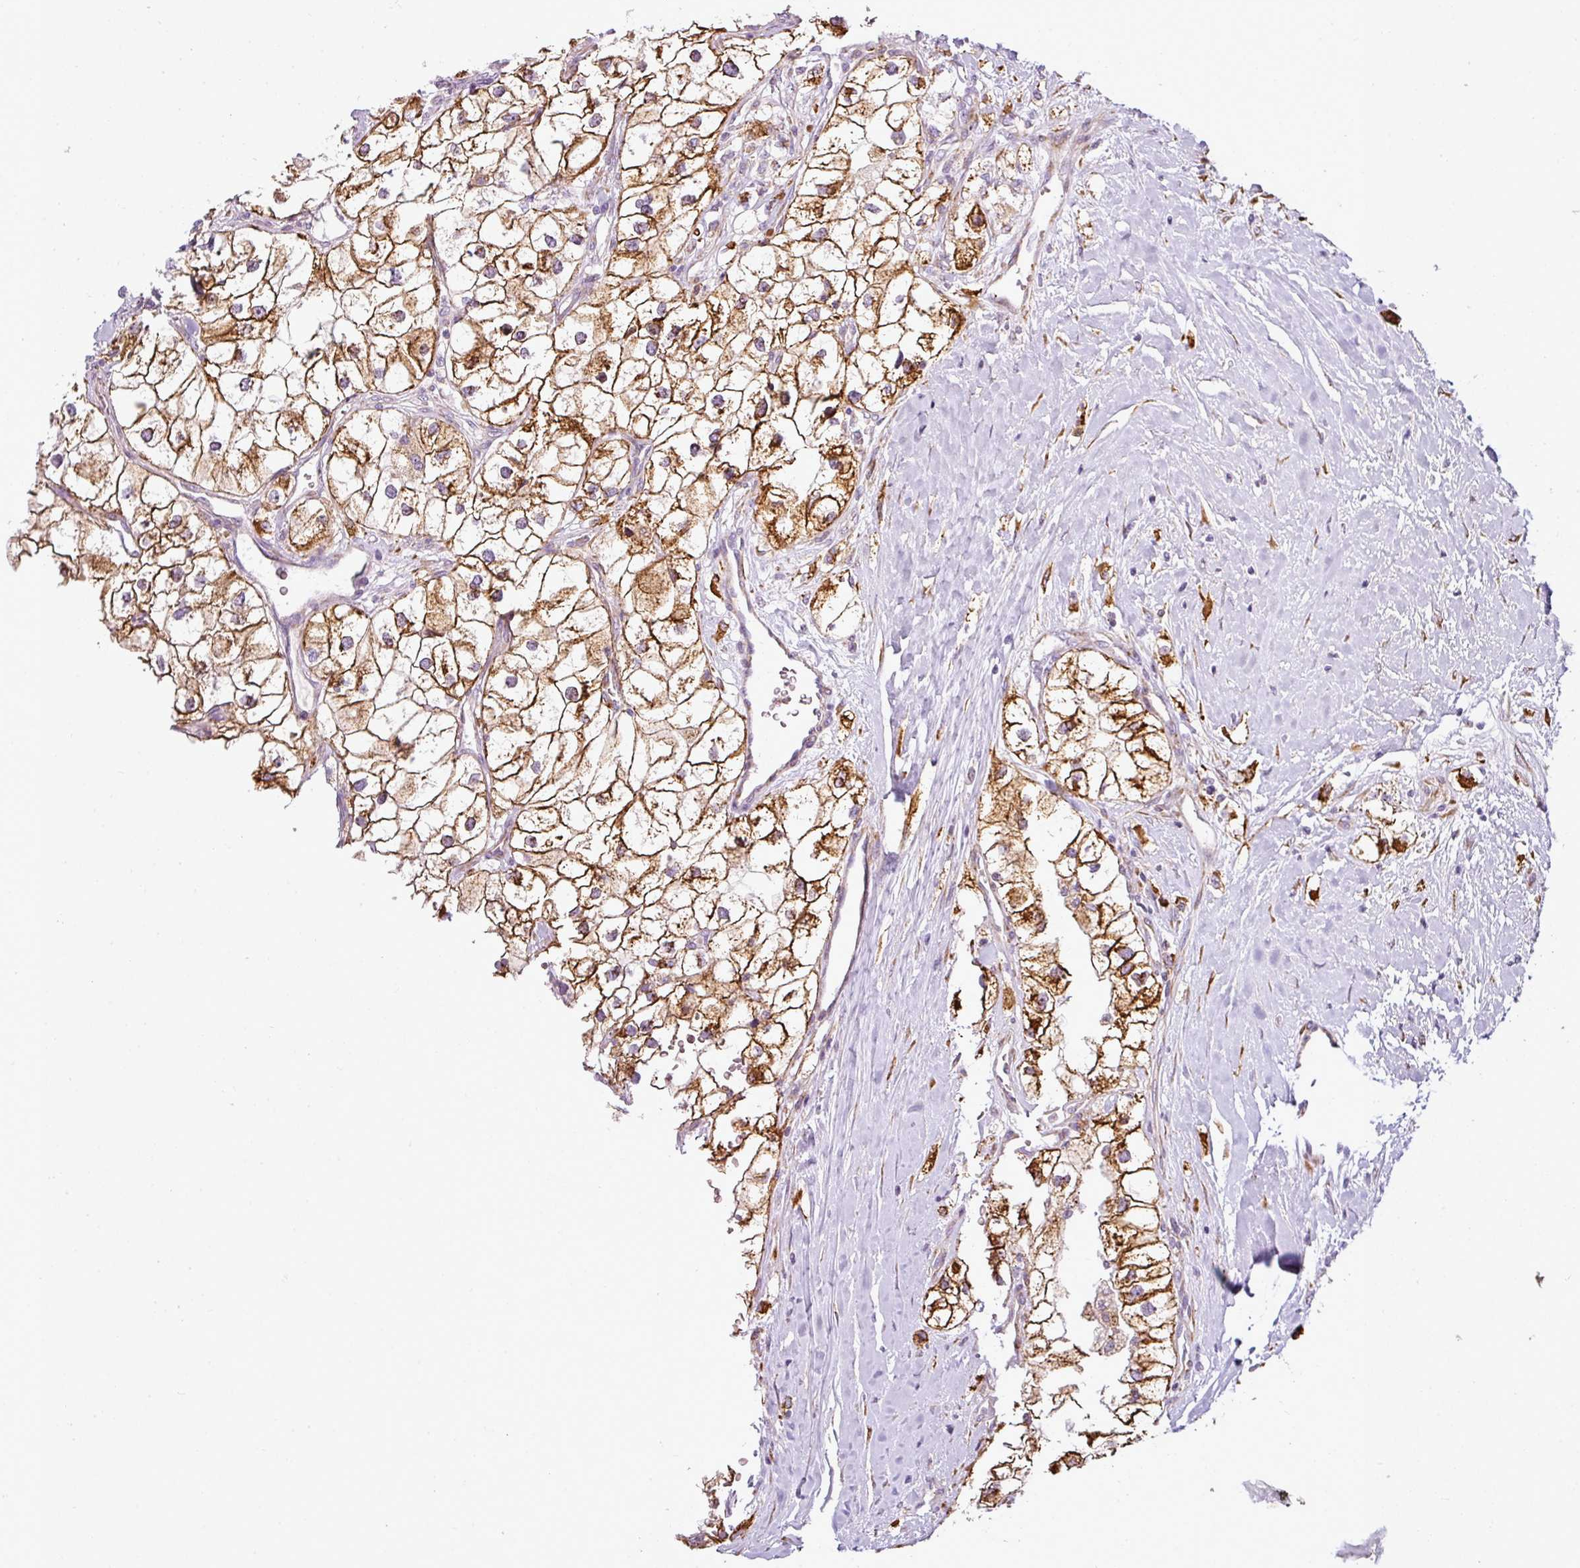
{"staining": {"intensity": "strong", "quantity": ">75%", "location": "cytoplasmic/membranous"}, "tissue": "renal cancer", "cell_type": "Tumor cells", "image_type": "cancer", "snomed": [{"axis": "morphology", "description": "Adenocarcinoma, NOS"}, {"axis": "topography", "description": "Kidney"}], "caption": "Immunohistochemistry (DAB (3,3'-diaminobenzidine)) staining of renal adenocarcinoma reveals strong cytoplasmic/membranous protein staining in about >75% of tumor cells.", "gene": "ANKRD18A", "patient": {"sex": "male", "age": 59}}